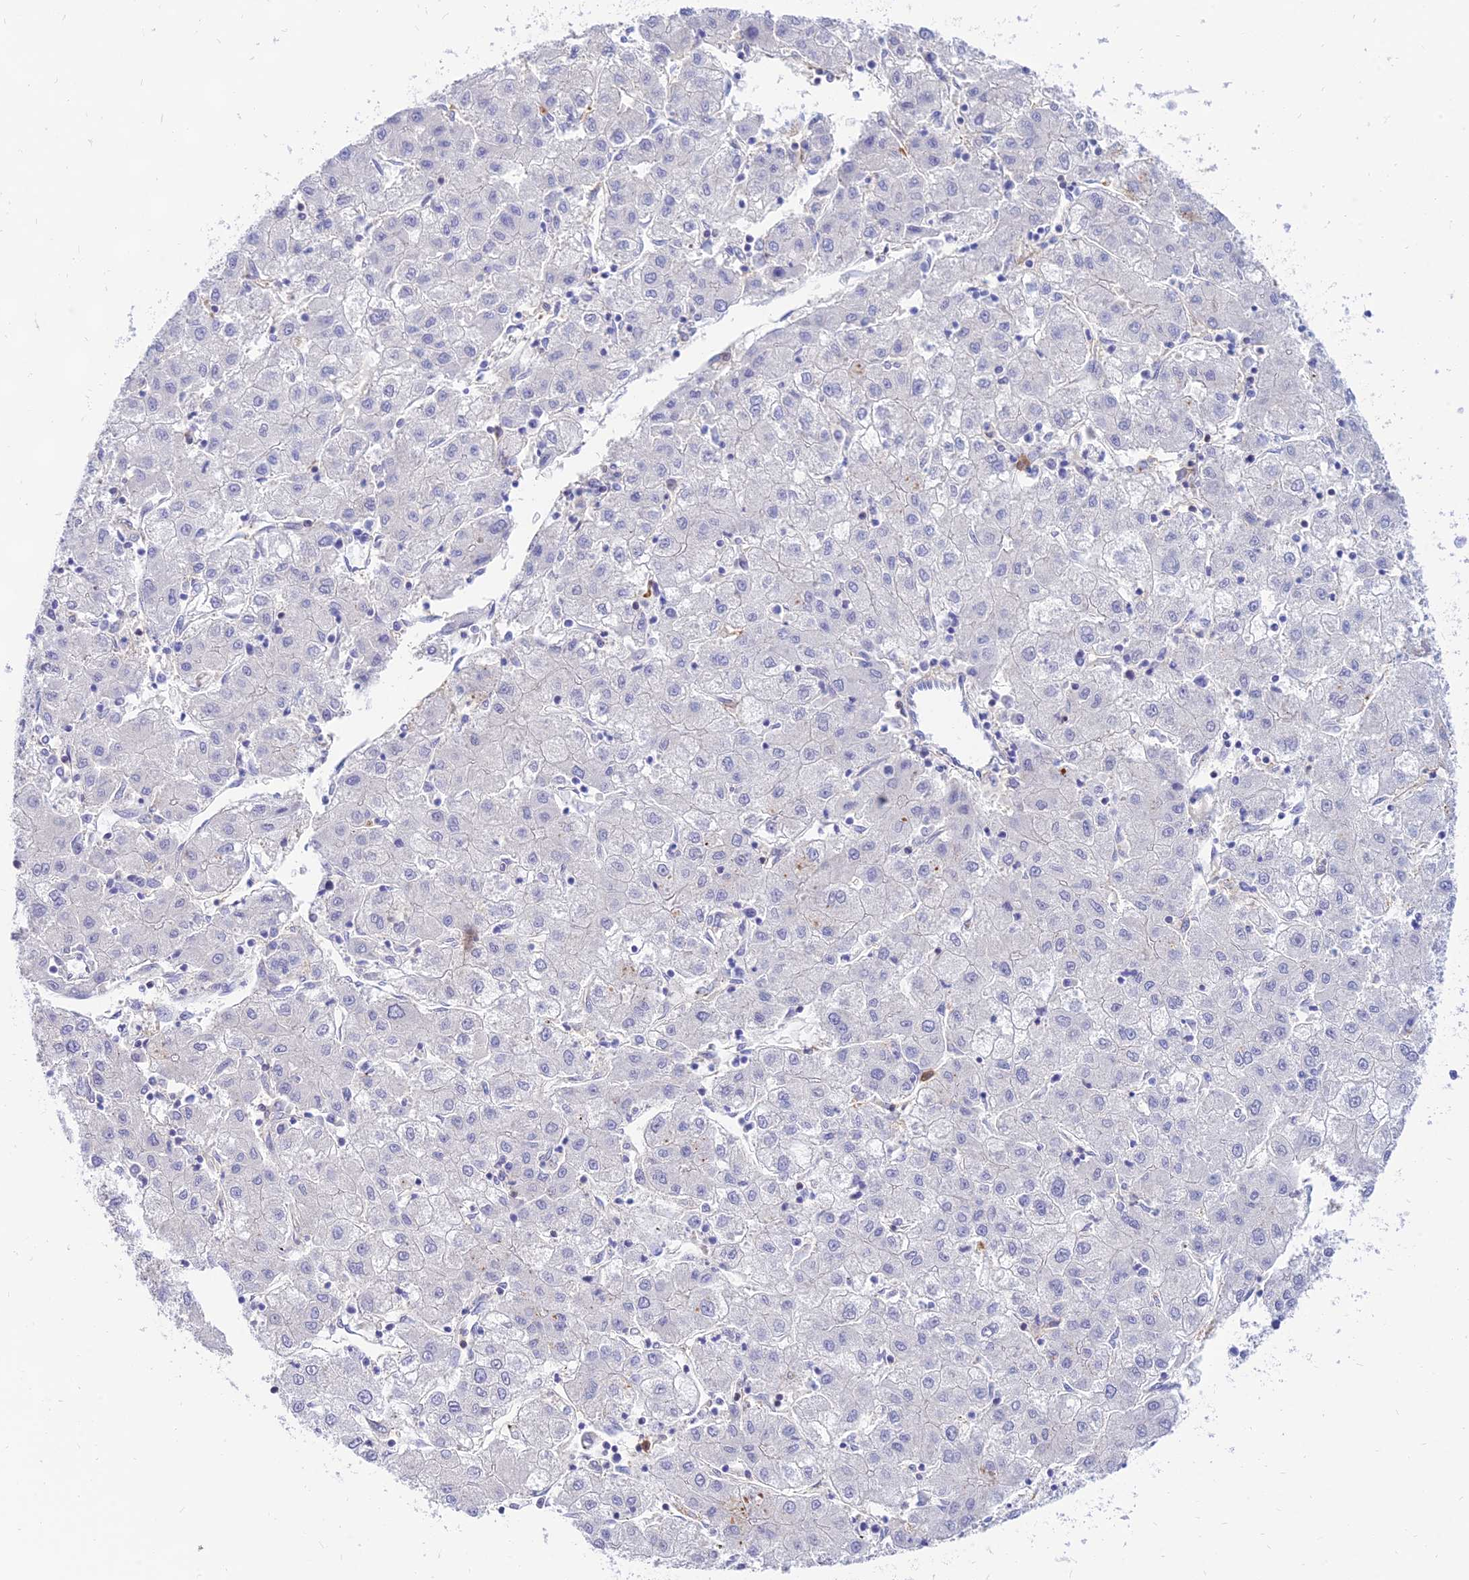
{"staining": {"intensity": "negative", "quantity": "none", "location": "none"}, "tissue": "liver cancer", "cell_type": "Tumor cells", "image_type": "cancer", "snomed": [{"axis": "morphology", "description": "Carcinoma, Hepatocellular, NOS"}, {"axis": "topography", "description": "Liver"}], "caption": "High power microscopy photomicrograph of an immunohistochemistry micrograph of liver hepatocellular carcinoma, revealing no significant positivity in tumor cells.", "gene": "SREK1IP1", "patient": {"sex": "male", "age": 72}}